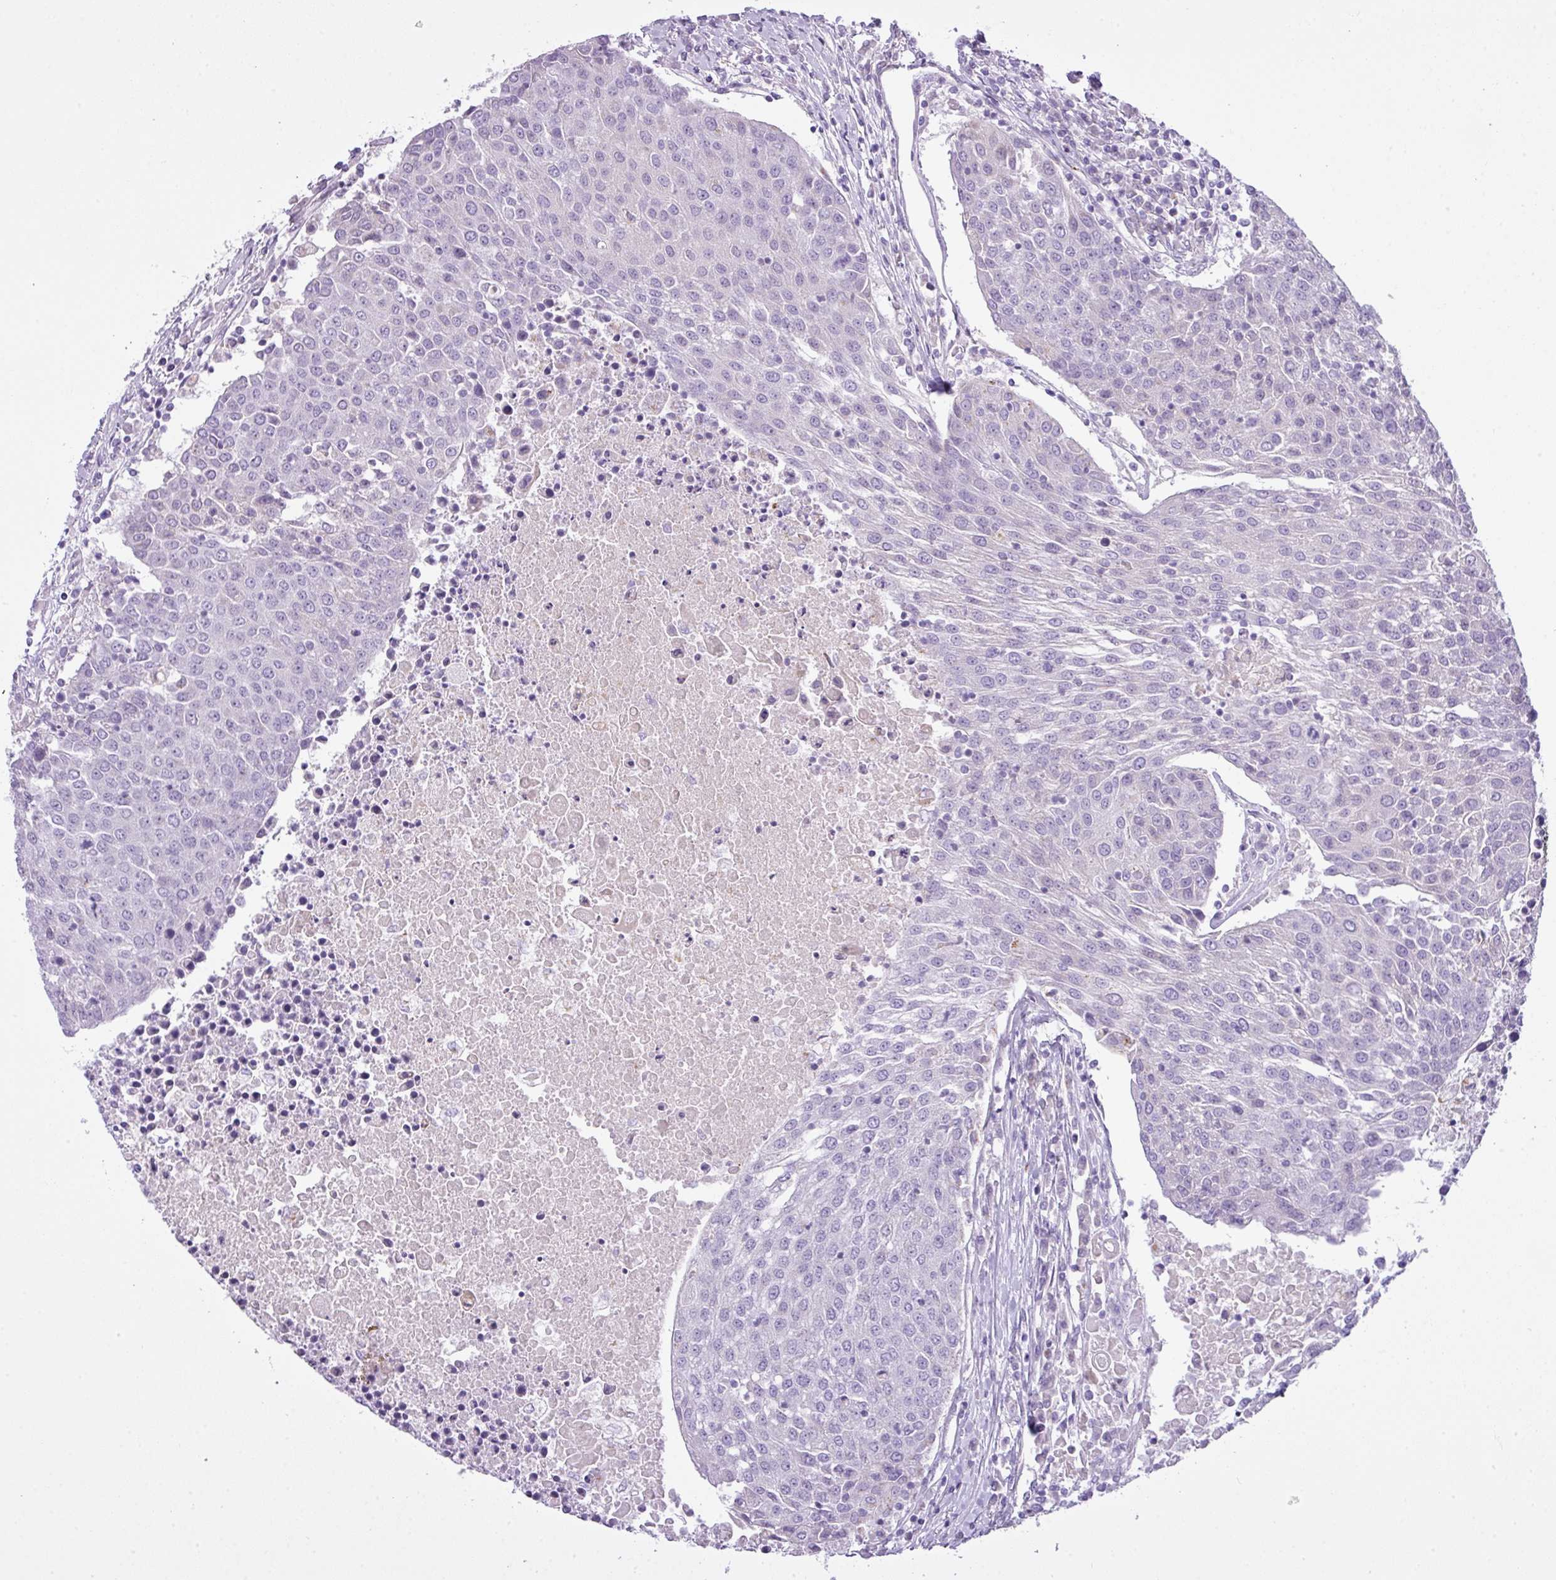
{"staining": {"intensity": "negative", "quantity": "none", "location": "none"}, "tissue": "urothelial cancer", "cell_type": "Tumor cells", "image_type": "cancer", "snomed": [{"axis": "morphology", "description": "Urothelial carcinoma, High grade"}, {"axis": "topography", "description": "Urinary bladder"}], "caption": "This is an IHC image of urothelial cancer. There is no staining in tumor cells.", "gene": "FAM43A", "patient": {"sex": "female", "age": 85}}